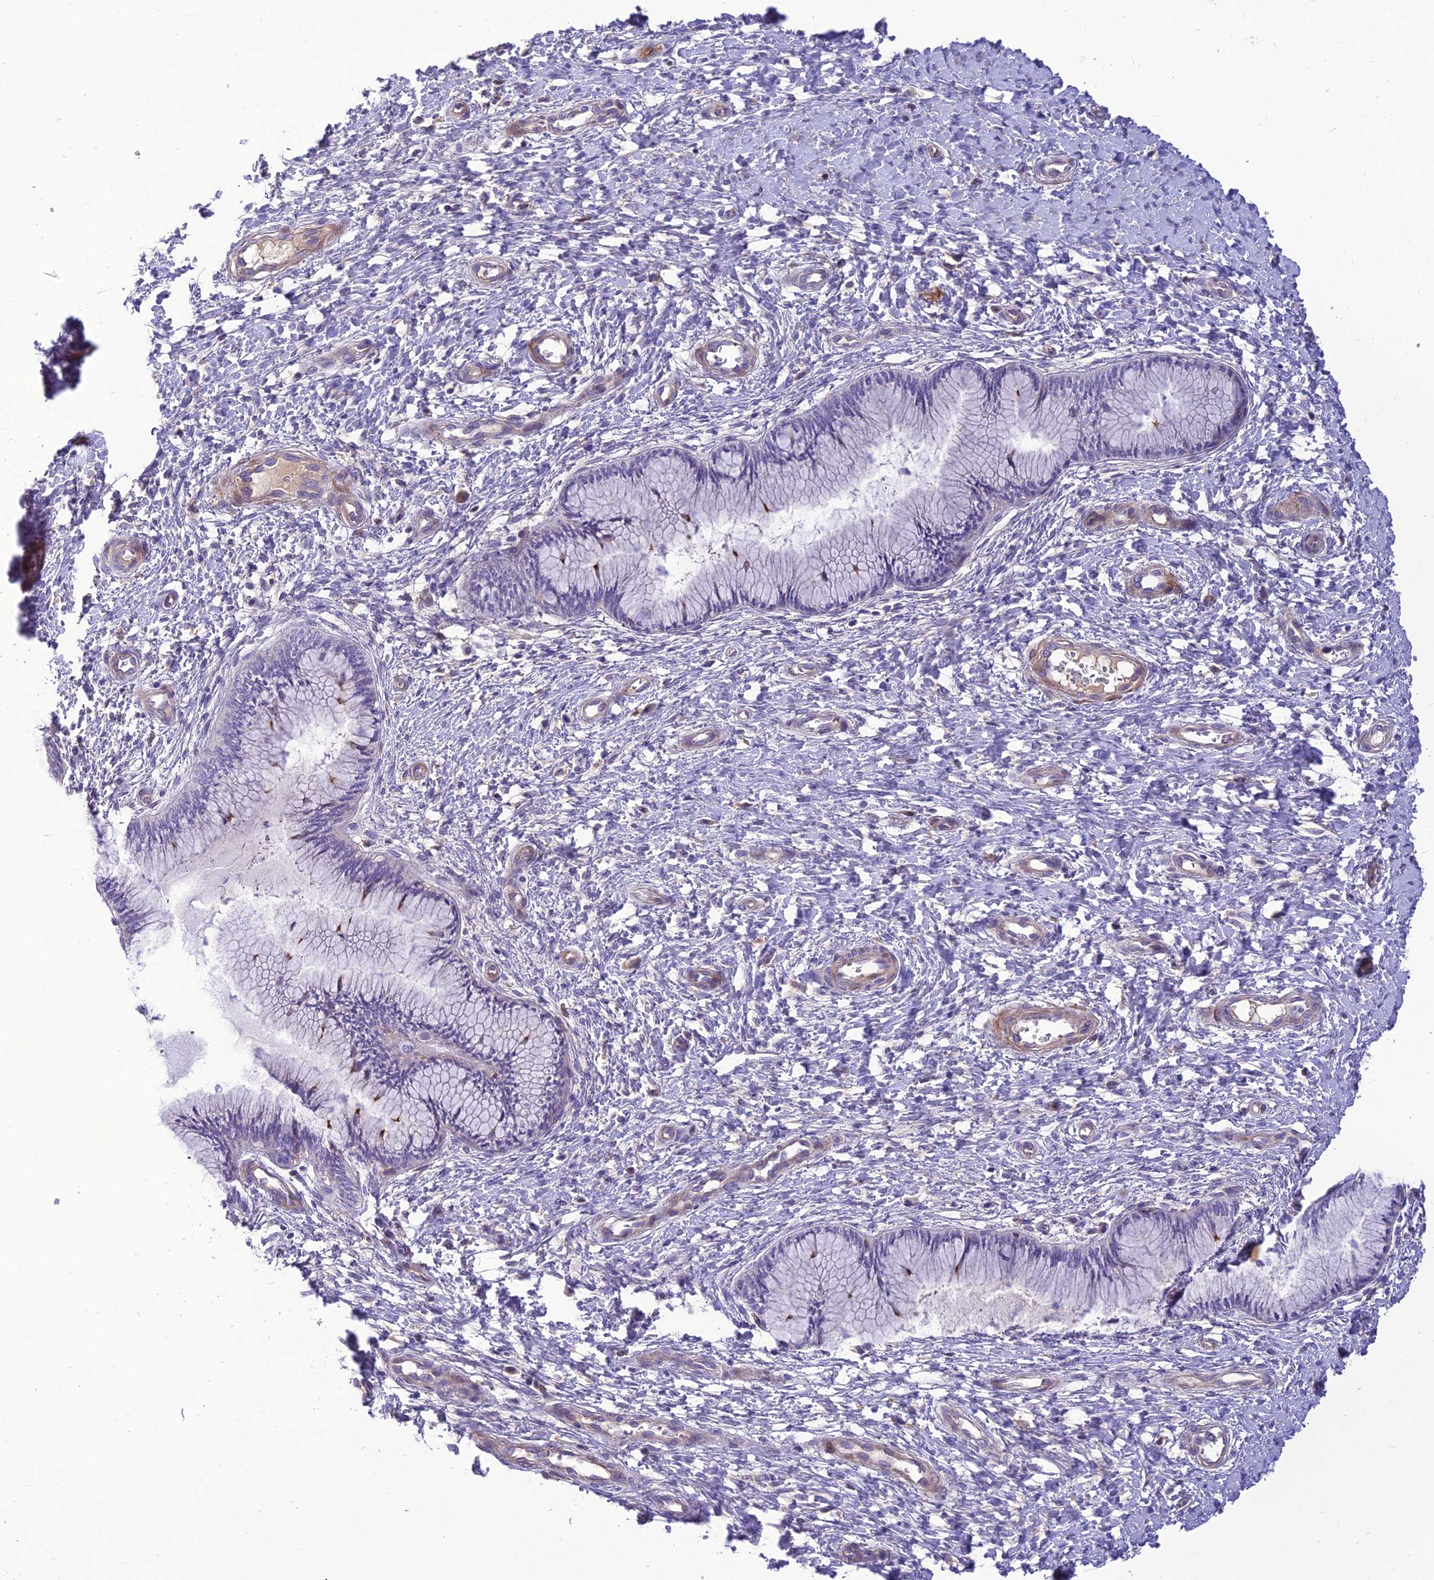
{"staining": {"intensity": "negative", "quantity": "none", "location": "none"}, "tissue": "cervix", "cell_type": "Glandular cells", "image_type": "normal", "snomed": [{"axis": "morphology", "description": "Normal tissue, NOS"}, {"axis": "topography", "description": "Cervix"}], "caption": "A high-resolution photomicrograph shows immunohistochemistry (IHC) staining of normal cervix, which shows no significant staining in glandular cells.", "gene": "TEKT3", "patient": {"sex": "female", "age": 33}}